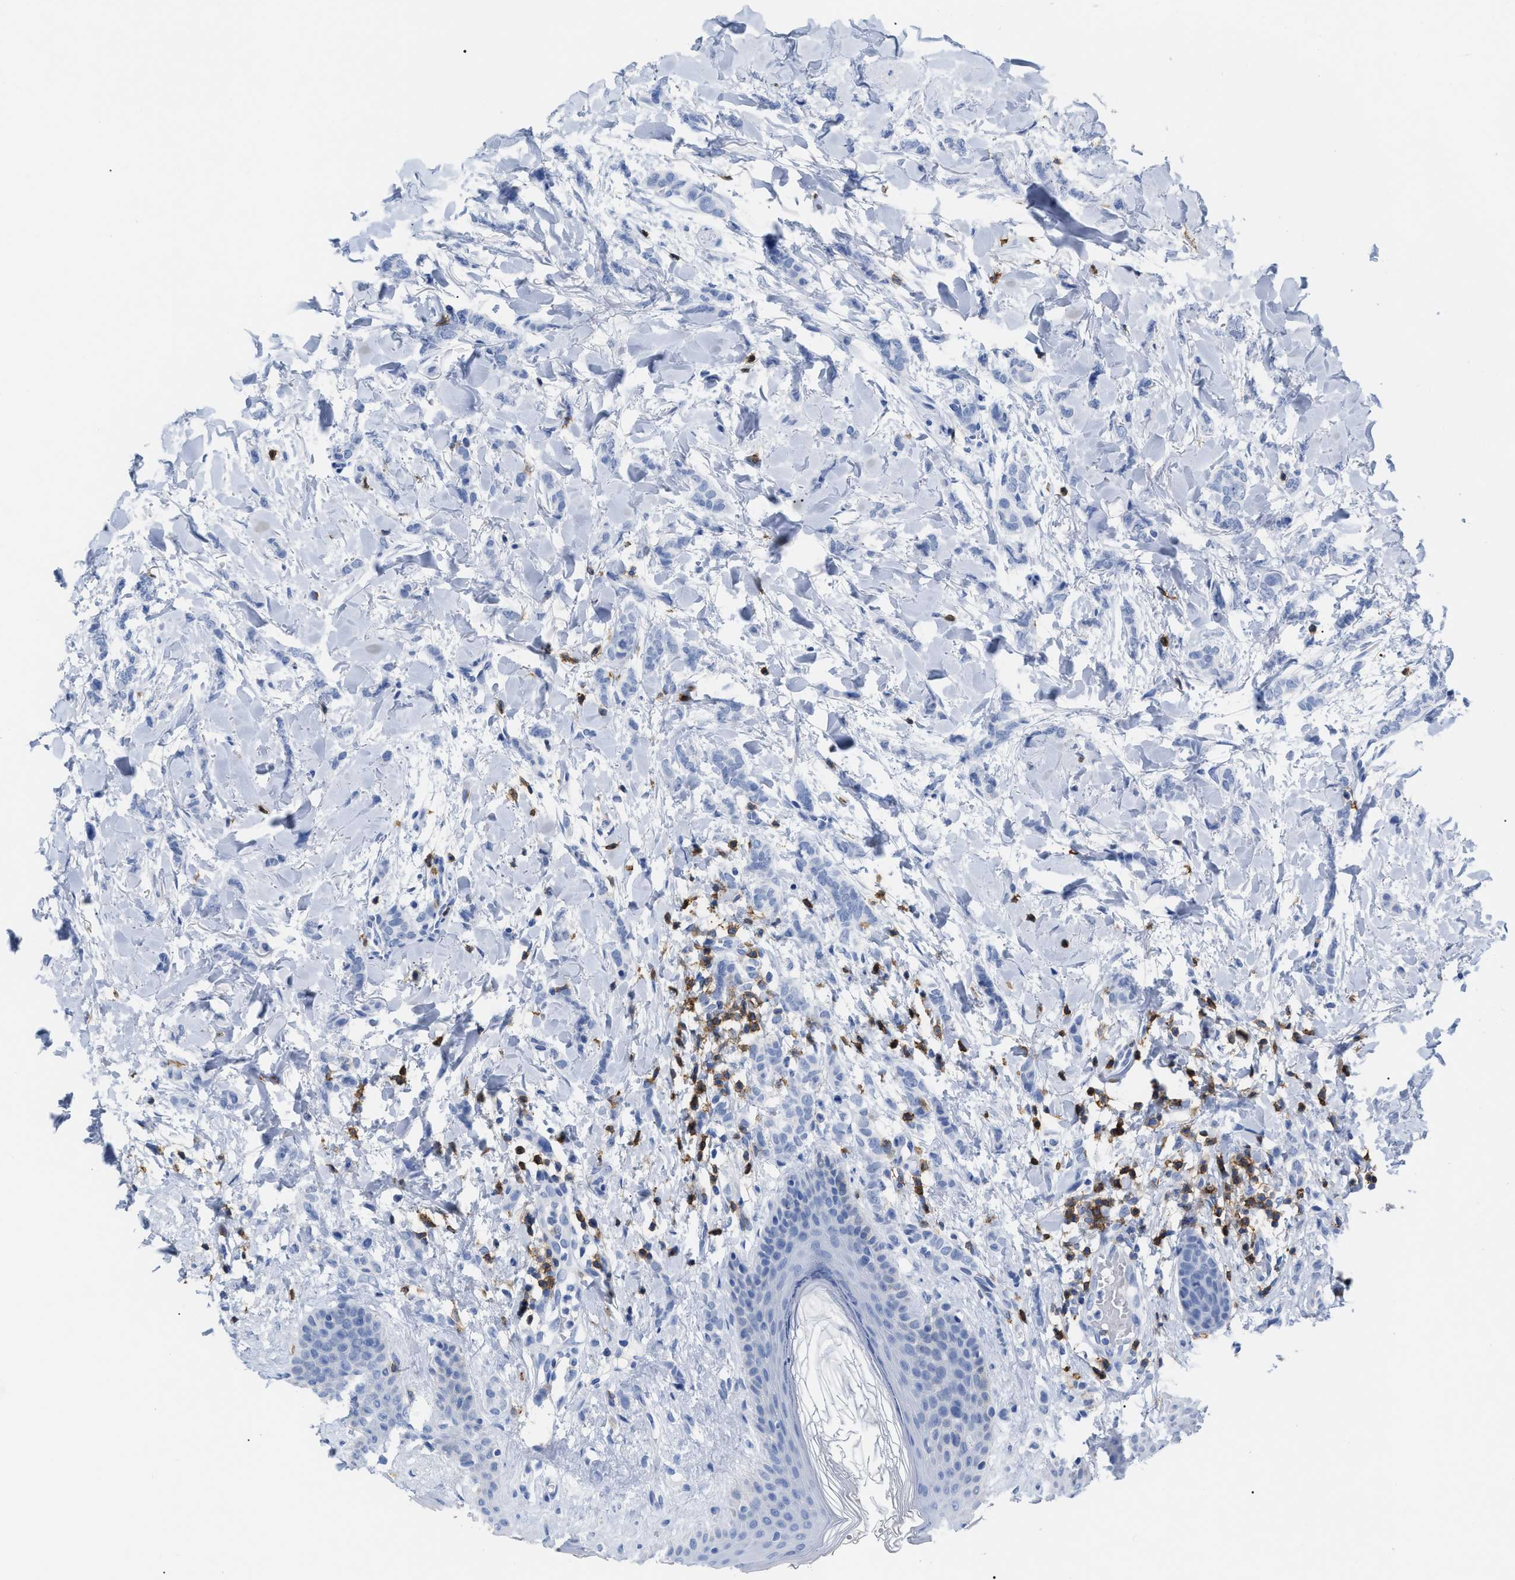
{"staining": {"intensity": "negative", "quantity": "none", "location": "none"}, "tissue": "breast cancer", "cell_type": "Tumor cells", "image_type": "cancer", "snomed": [{"axis": "morphology", "description": "Lobular carcinoma"}, {"axis": "topography", "description": "Skin"}, {"axis": "topography", "description": "Breast"}], "caption": "A high-resolution image shows immunohistochemistry staining of lobular carcinoma (breast), which displays no significant staining in tumor cells.", "gene": "CD5", "patient": {"sex": "female", "age": 46}}